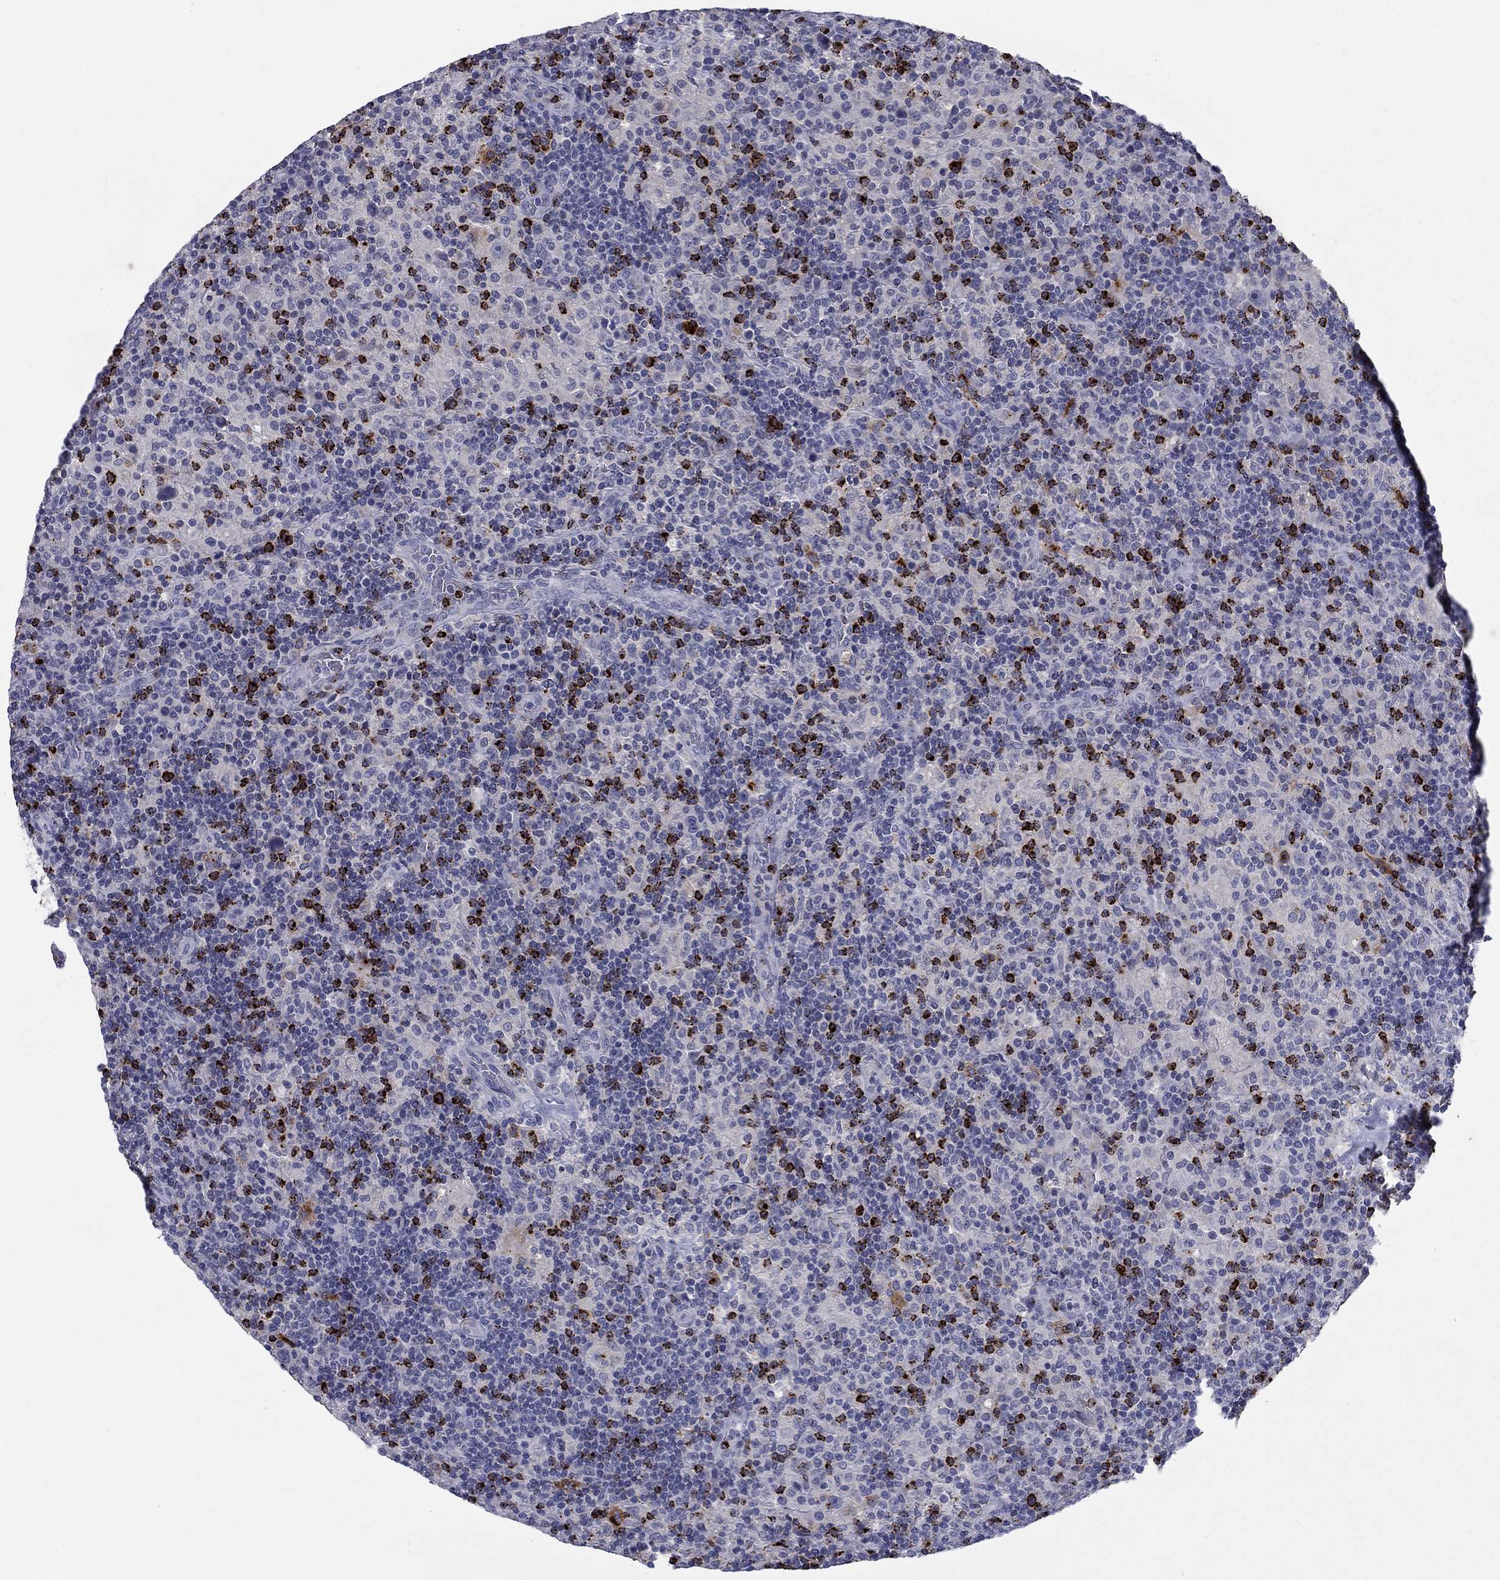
{"staining": {"intensity": "negative", "quantity": "none", "location": "none"}, "tissue": "lymphoma", "cell_type": "Tumor cells", "image_type": "cancer", "snomed": [{"axis": "morphology", "description": "Hodgkin's disease, NOS"}, {"axis": "topography", "description": "Lymph node"}], "caption": "Immunohistochemical staining of human lymphoma shows no significant positivity in tumor cells.", "gene": "GZMA", "patient": {"sex": "male", "age": 70}}